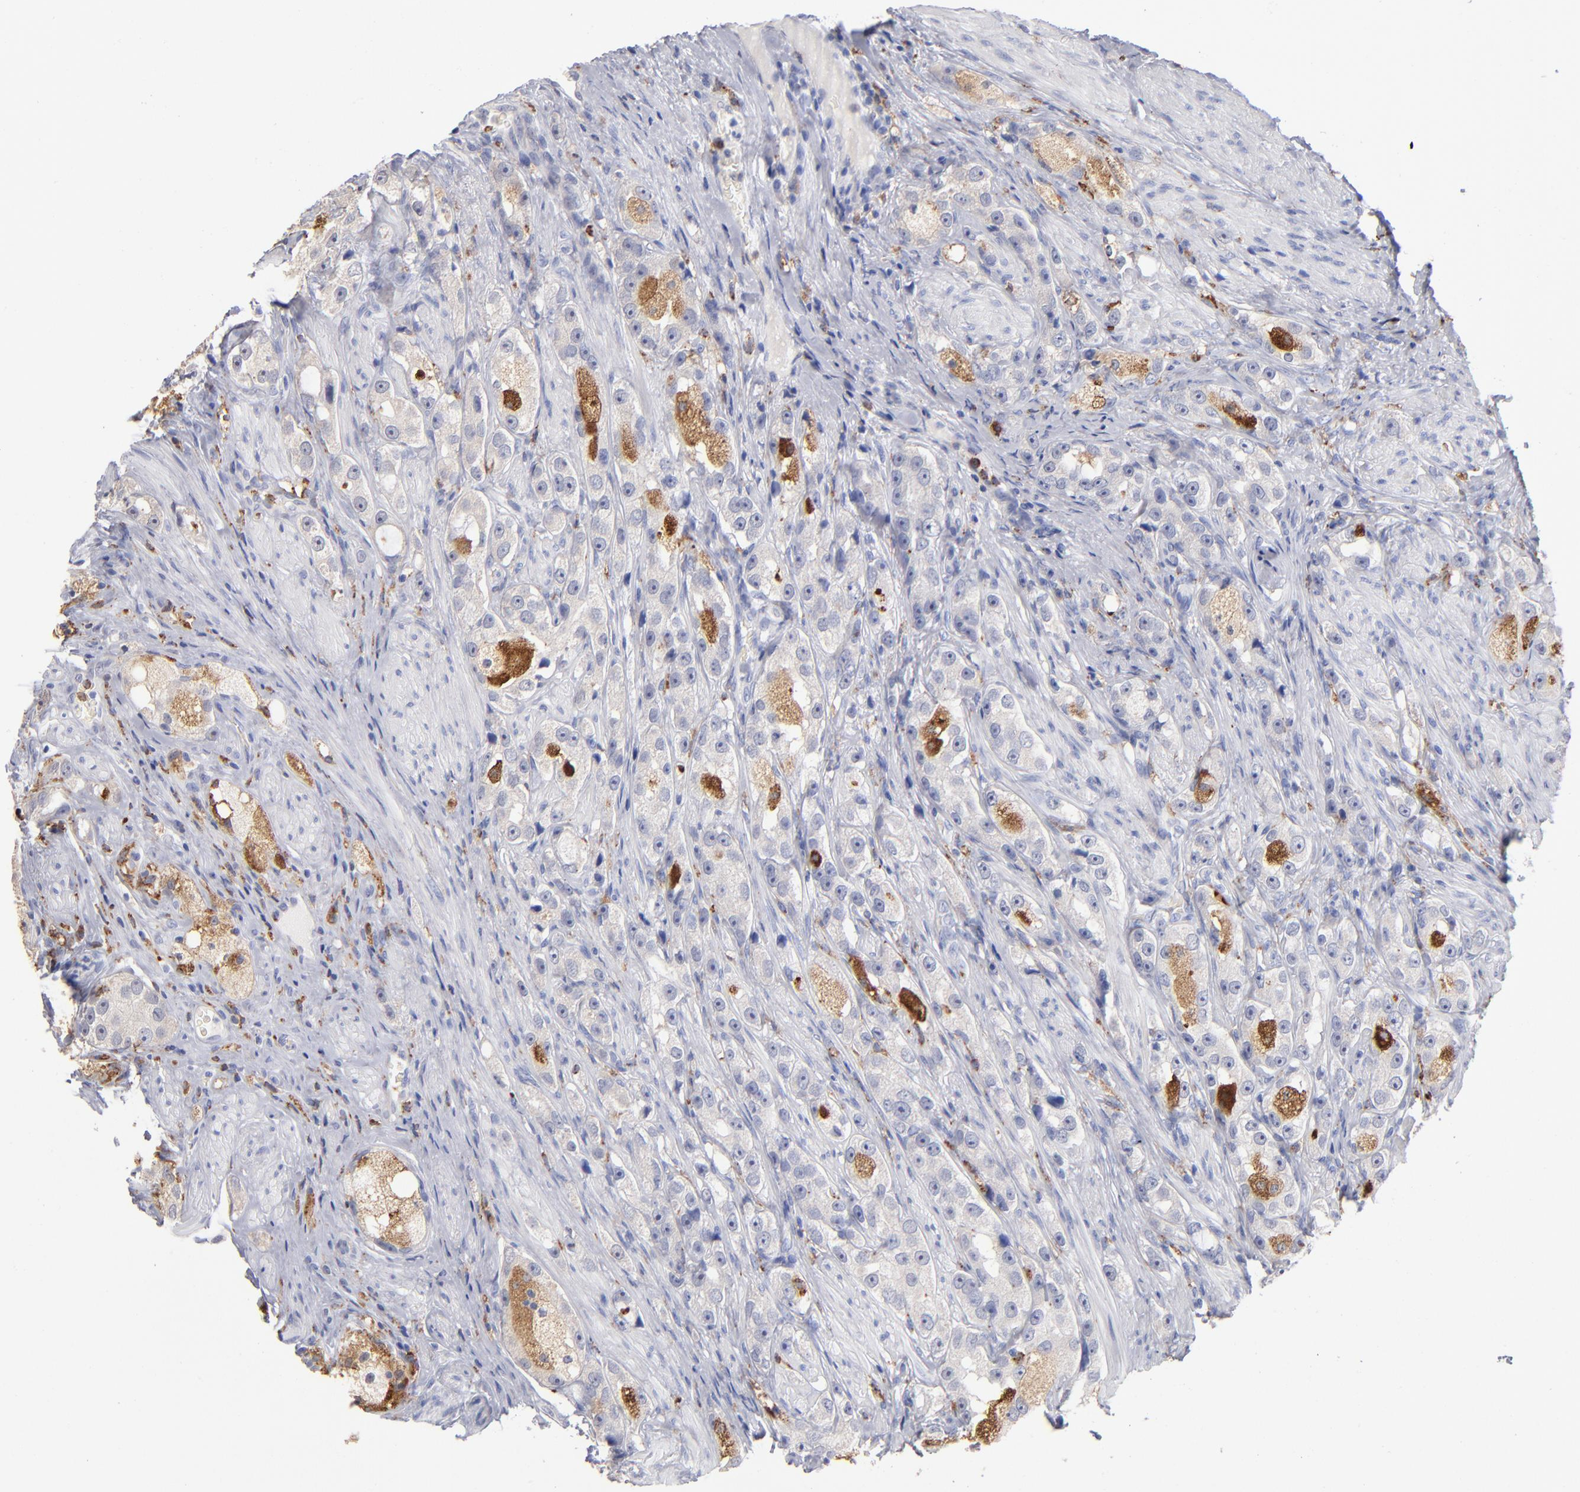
{"staining": {"intensity": "negative", "quantity": "none", "location": "none"}, "tissue": "prostate cancer", "cell_type": "Tumor cells", "image_type": "cancer", "snomed": [{"axis": "morphology", "description": "Adenocarcinoma, High grade"}, {"axis": "topography", "description": "Prostate"}], "caption": "A photomicrograph of human adenocarcinoma (high-grade) (prostate) is negative for staining in tumor cells.", "gene": "CD180", "patient": {"sex": "male", "age": 63}}